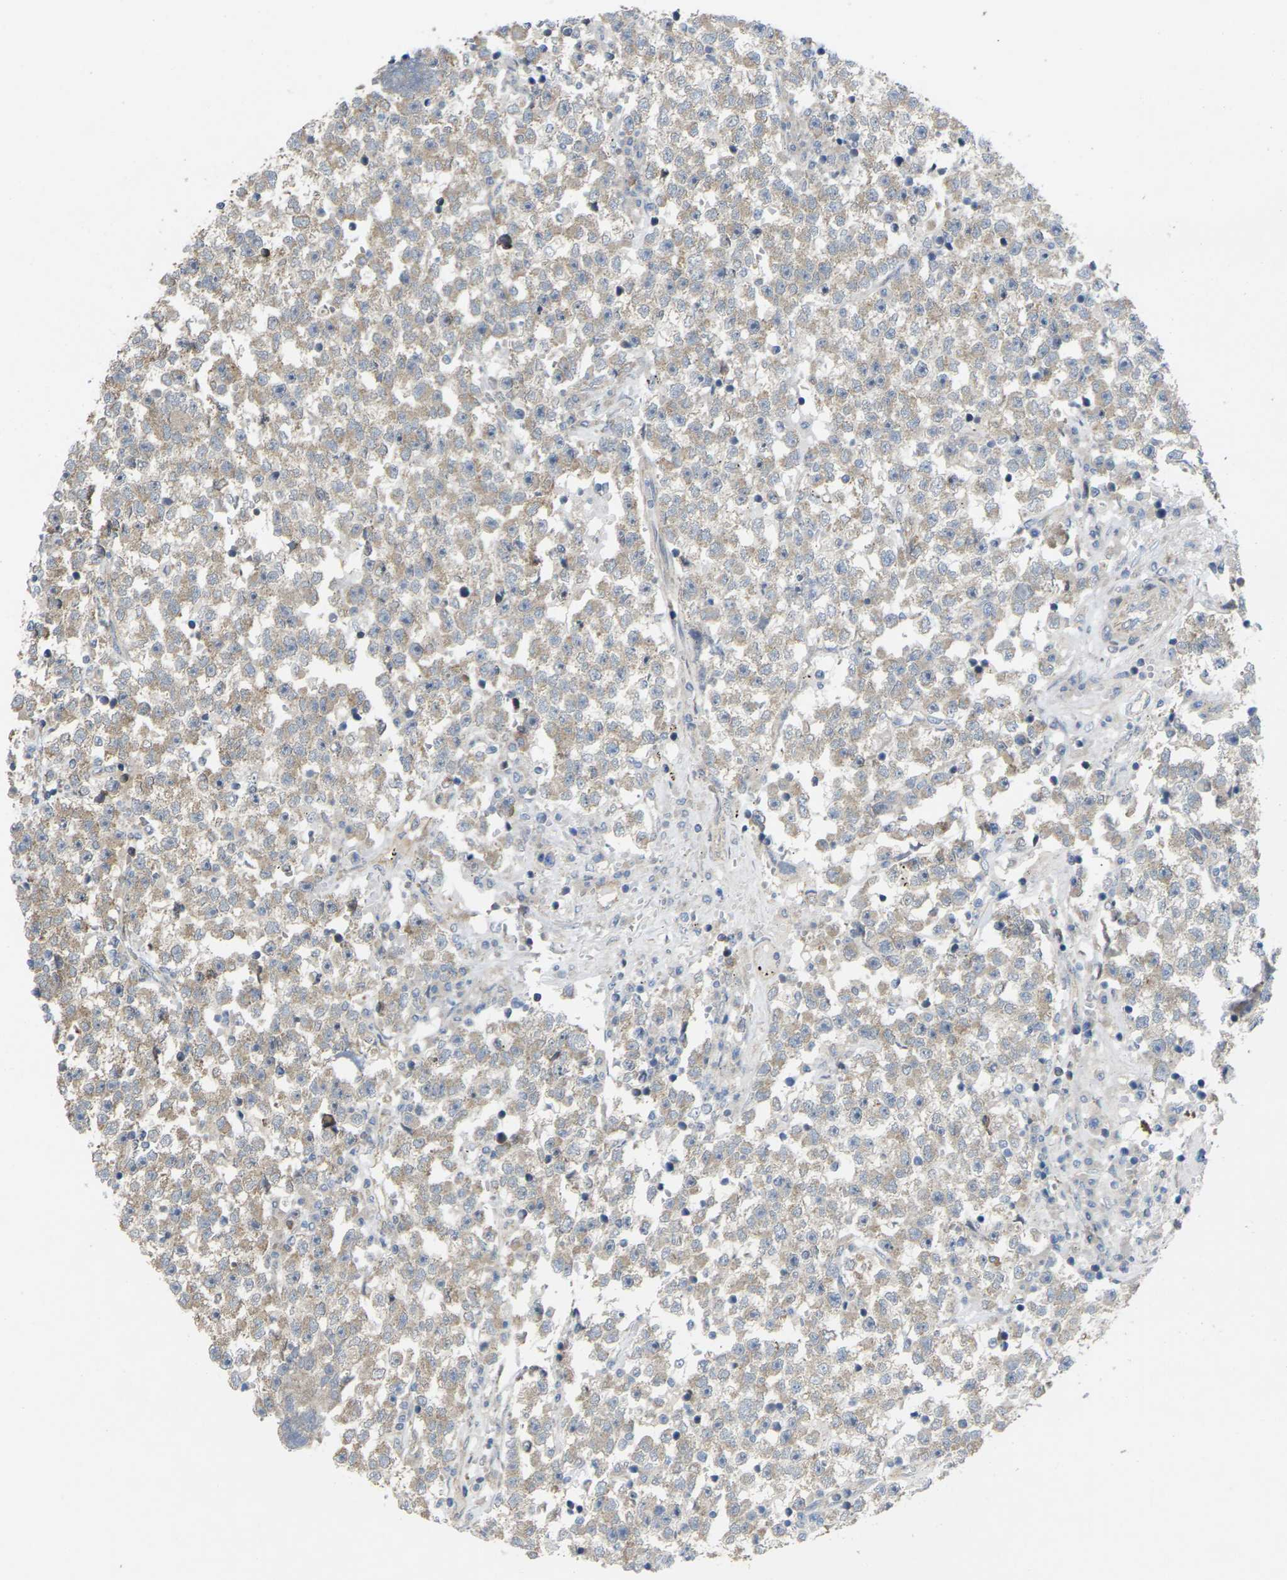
{"staining": {"intensity": "weak", "quantity": ">75%", "location": "cytoplasmic/membranous"}, "tissue": "testis cancer", "cell_type": "Tumor cells", "image_type": "cancer", "snomed": [{"axis": "morphology", "description": "Seminoma, NOS"}, {"axis": "topography", "description": "Testis"}], "caption": "The histopathology image reveals immunohistochemical staining of testis seminoma. There is weak cytoplasmic/membranous positivity is appreciated in about >75% of tumor cells.", "gene": "TIAM1", "patient": {"sex": "male", "age": 22}}